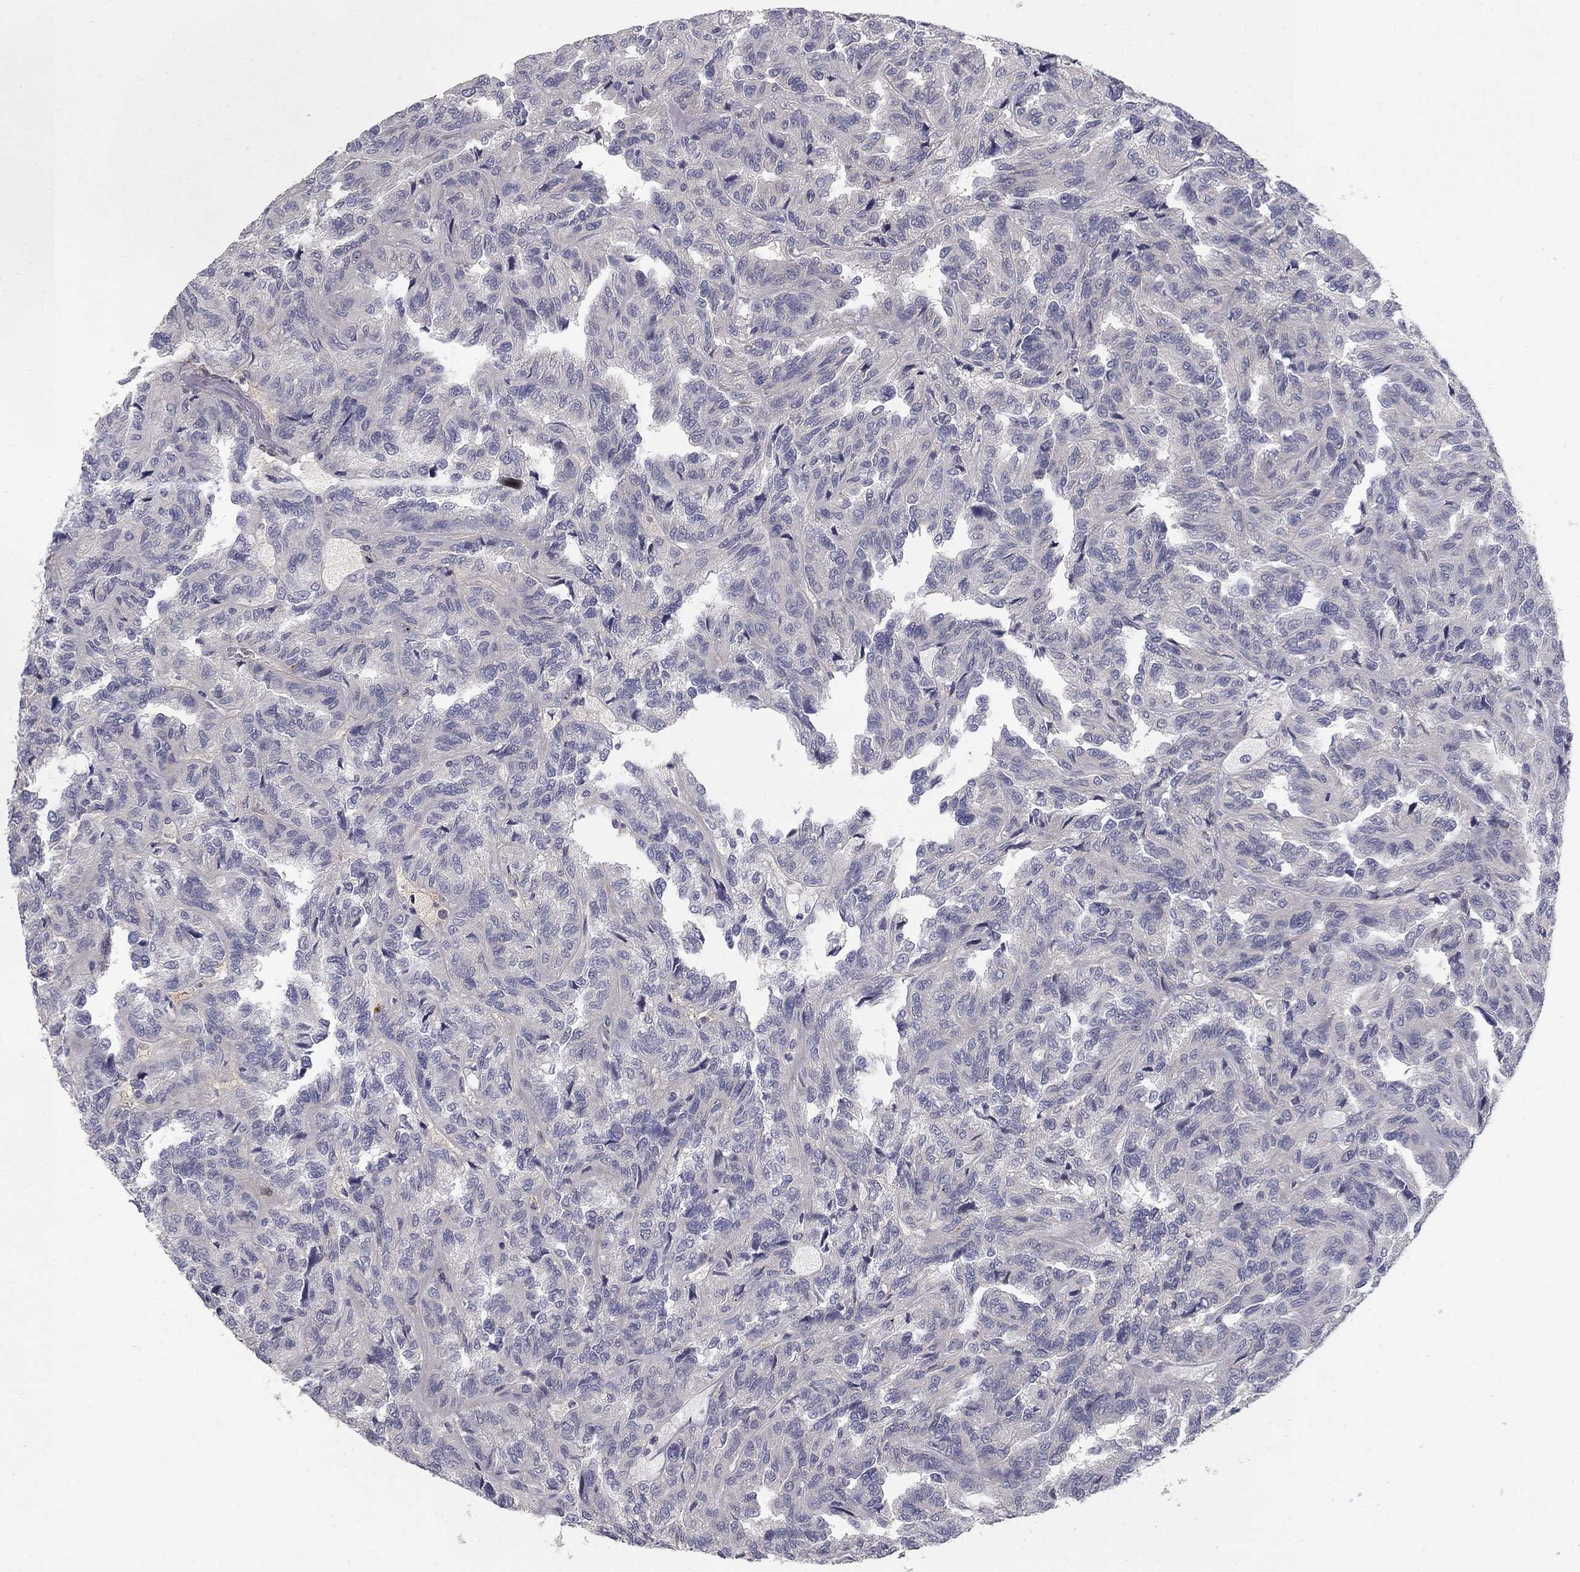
{"staining": {"intensity": "negative", "quantity": "none", "location": "none"}, "tissue": "renal cancer", "cell_type": "Tumor cells", "image_type": "cancer", "snomed": [{"axis": "morphology", "description": "Adenocarcinoma, NOS"}, {"axis": "topography", "description": "Kidney"}], "caption": "Tumor cells show no significant positivity in adenocarcinoma (renal). (DAB (3,3'-diaminobenzidine) IHC visualized using brightfield microscopy, high magnification).", "gene": "NTRK2", "patient": {"sex": "male", "age": 79}}